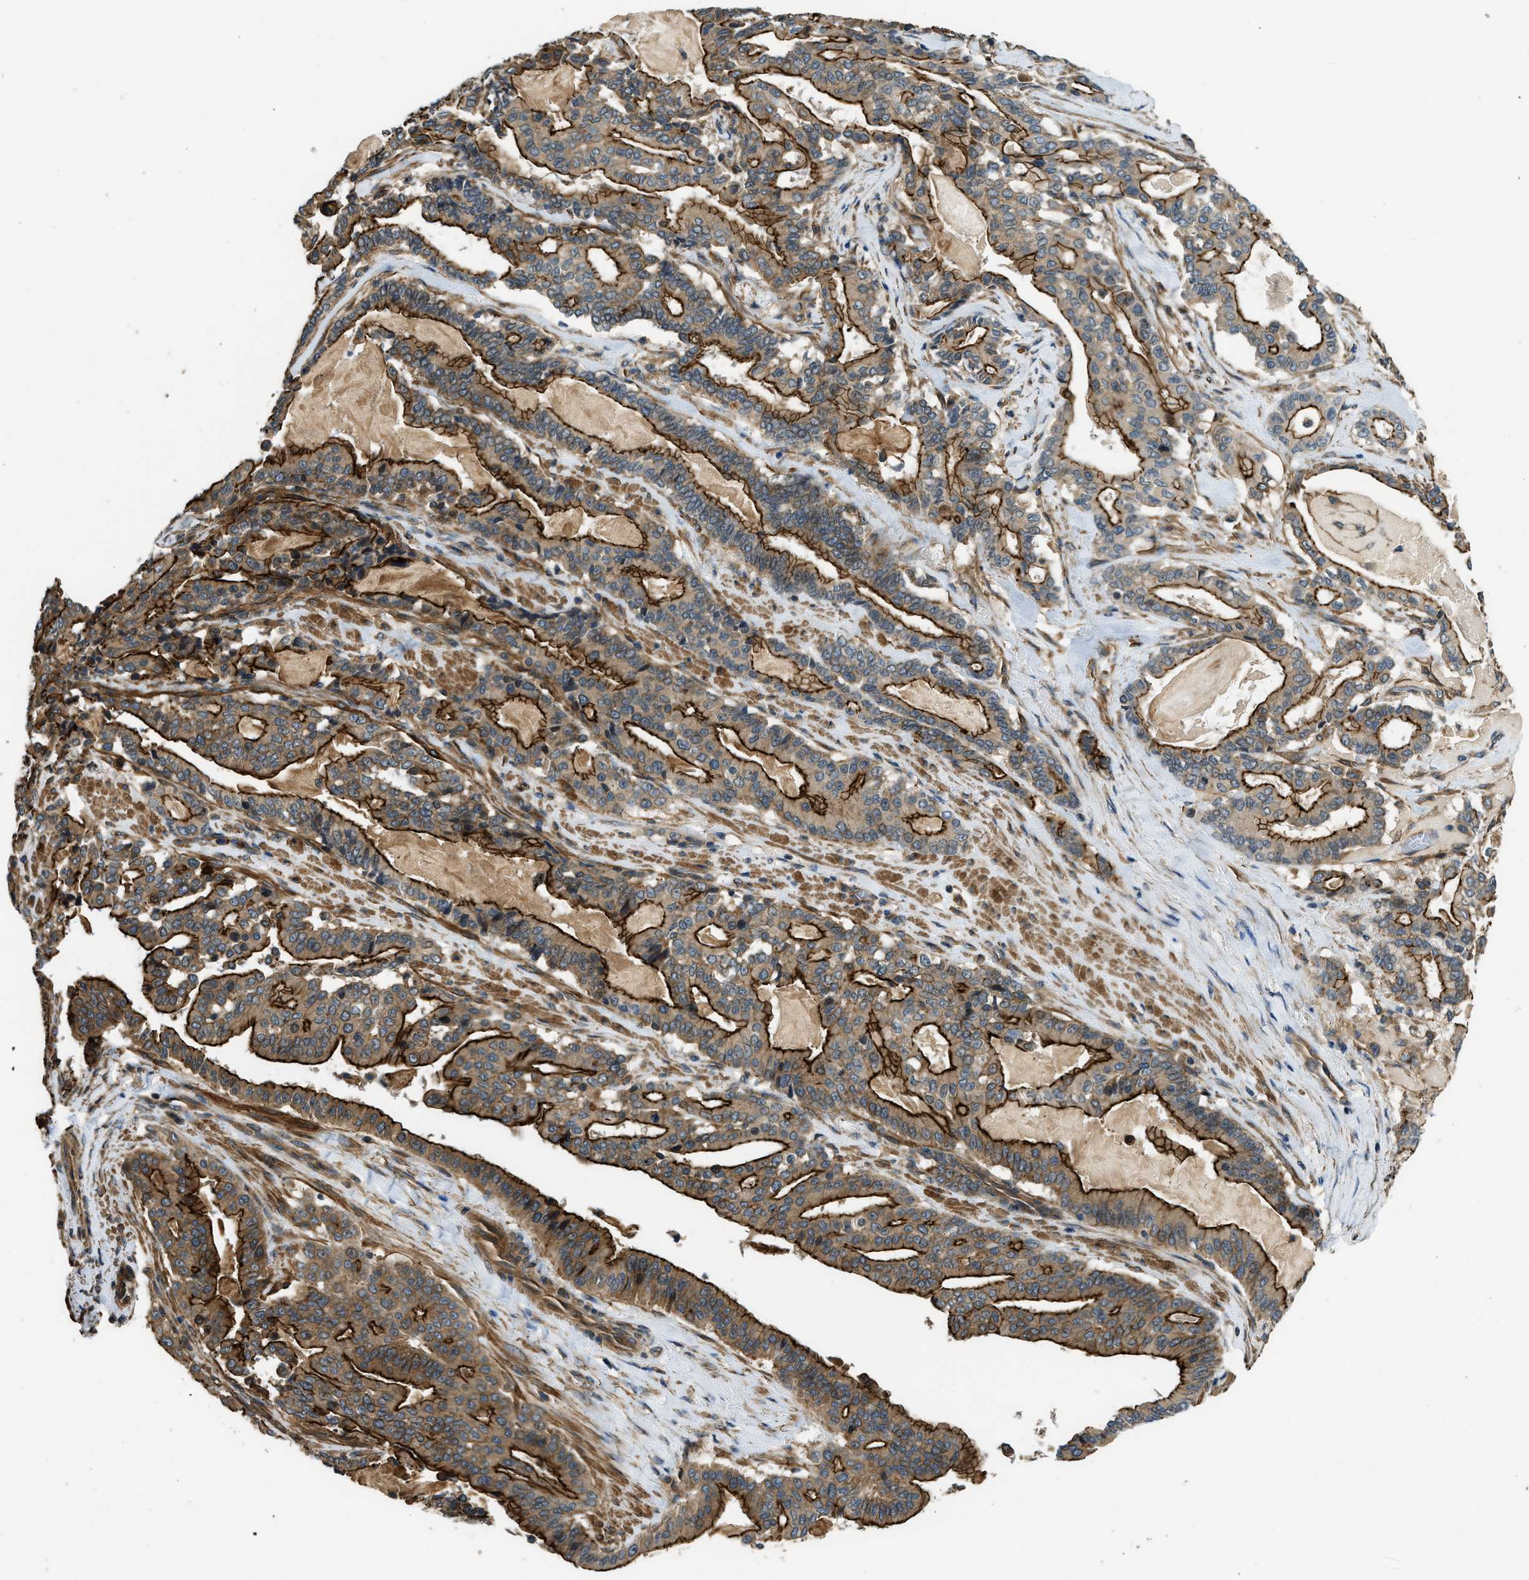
{"staining": {"intensity": "strong", "quantity": ">75%", "location": "cytoplasmic/membranous"}, "tissue": "pancreatic cancer", "cell_type": "Tumor cells", "image_type": "cancer", "snomed": [{"axis": "morphology", "description": "Adenocarcinoma, NOS"}, {"axis": "topography", "description": "Pancreas"}], "caption": "Immunohistochemical staining of adenocarcinoma (pancreatic) reveals strong cytoplasmic/membranous protein staining in about >75% of tumor cells.", "gene": "CGN", "patient": {"sex": "male", "age": 63}}